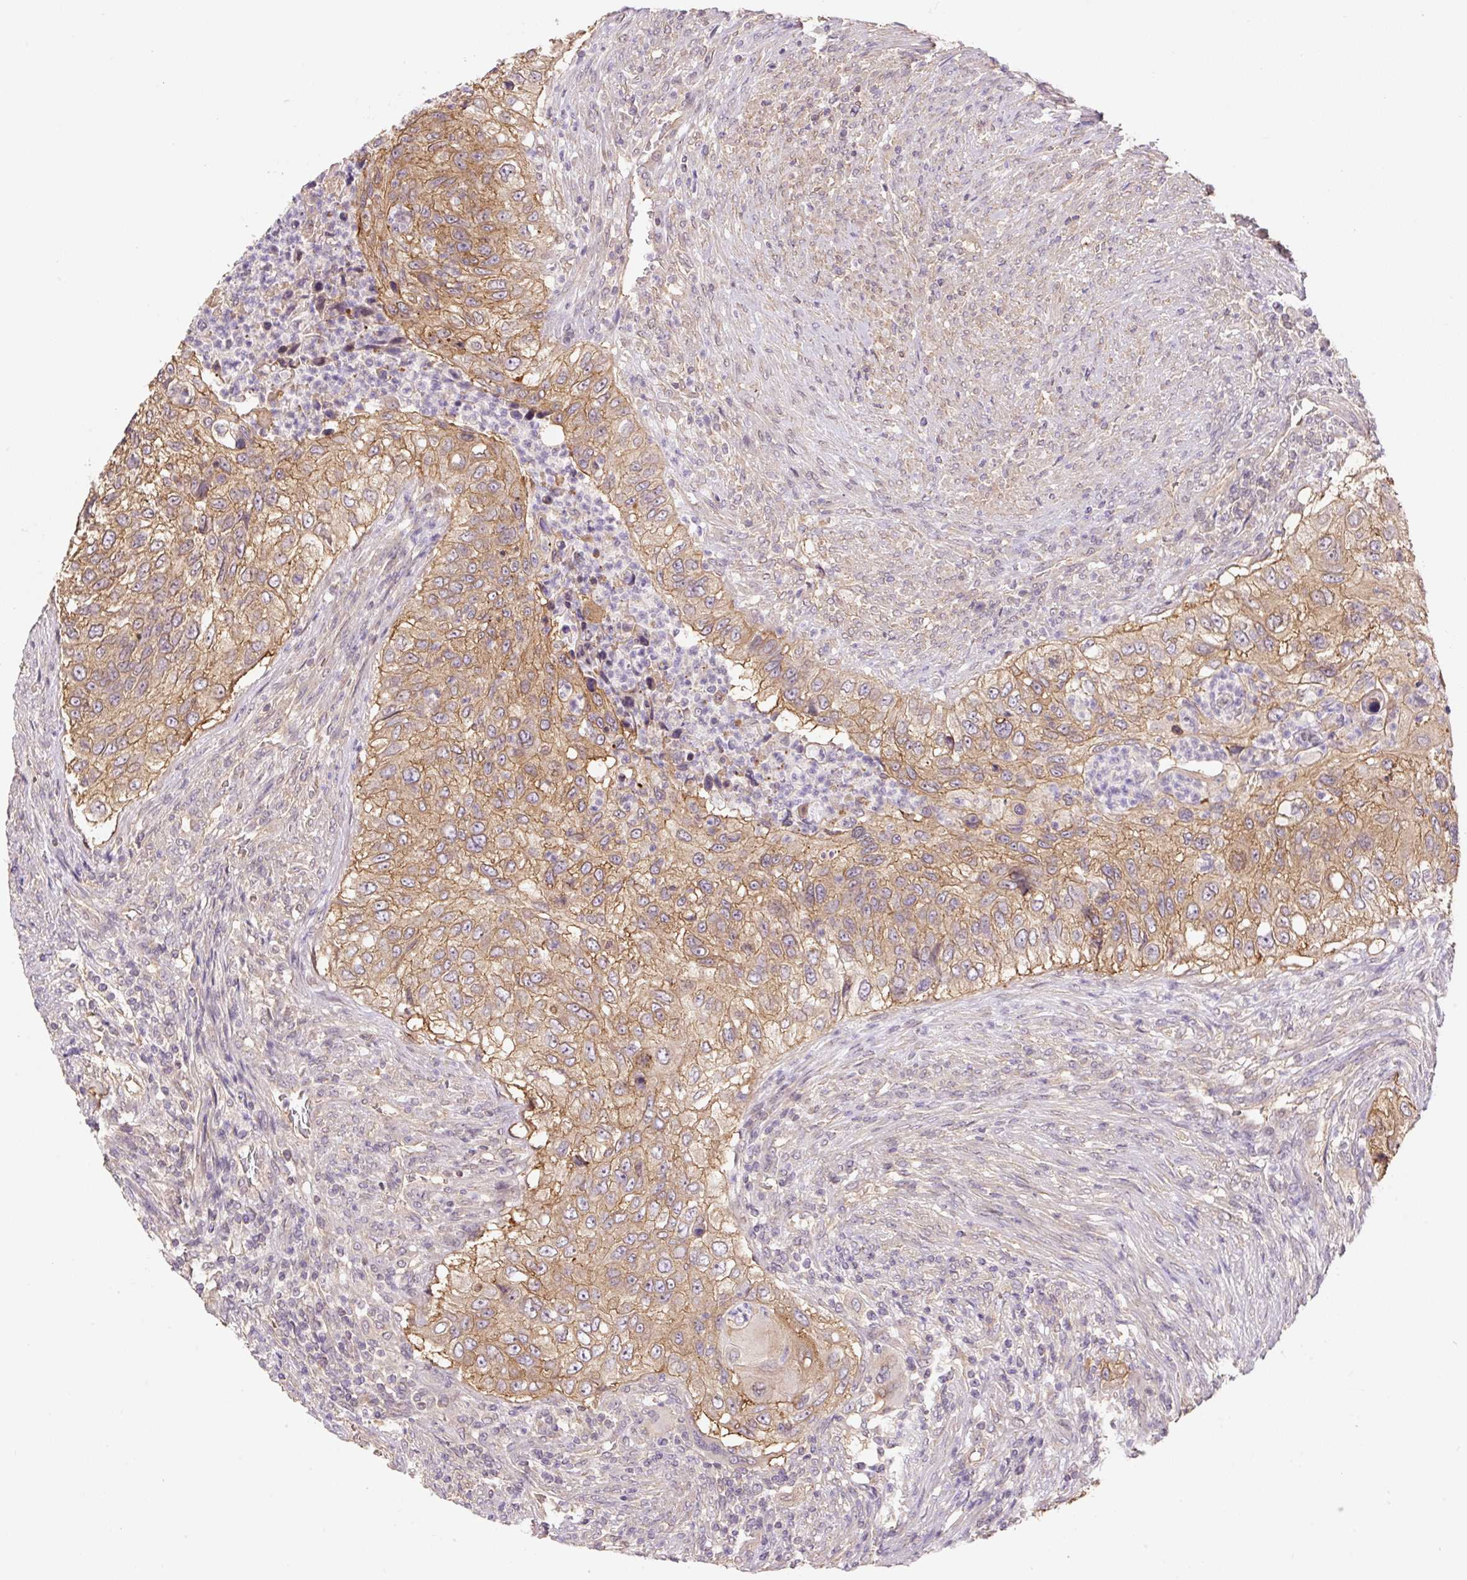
{"staining": {"intensity": "moderate", "quantity": ">75%", "location": "cytoplasmic/membranous"}, "tissue": "urothelial cancer", "cell_type": "Tumor cells", "image_type": "cancer", "snomed": [{"axis": "morphology", "description": "Urothelial carcinoma, High grade"}, {"axis": "topography", "description": "Urinary bladder"}], "caption": "Protein staining of urothelial carcinoma (high-grade) tissue displays moderate cytoplasmic/membranous expression in approximately >75% of tumor cells.", "gene": "COX8A", "patient": {"sex": "female", "age": 60}}